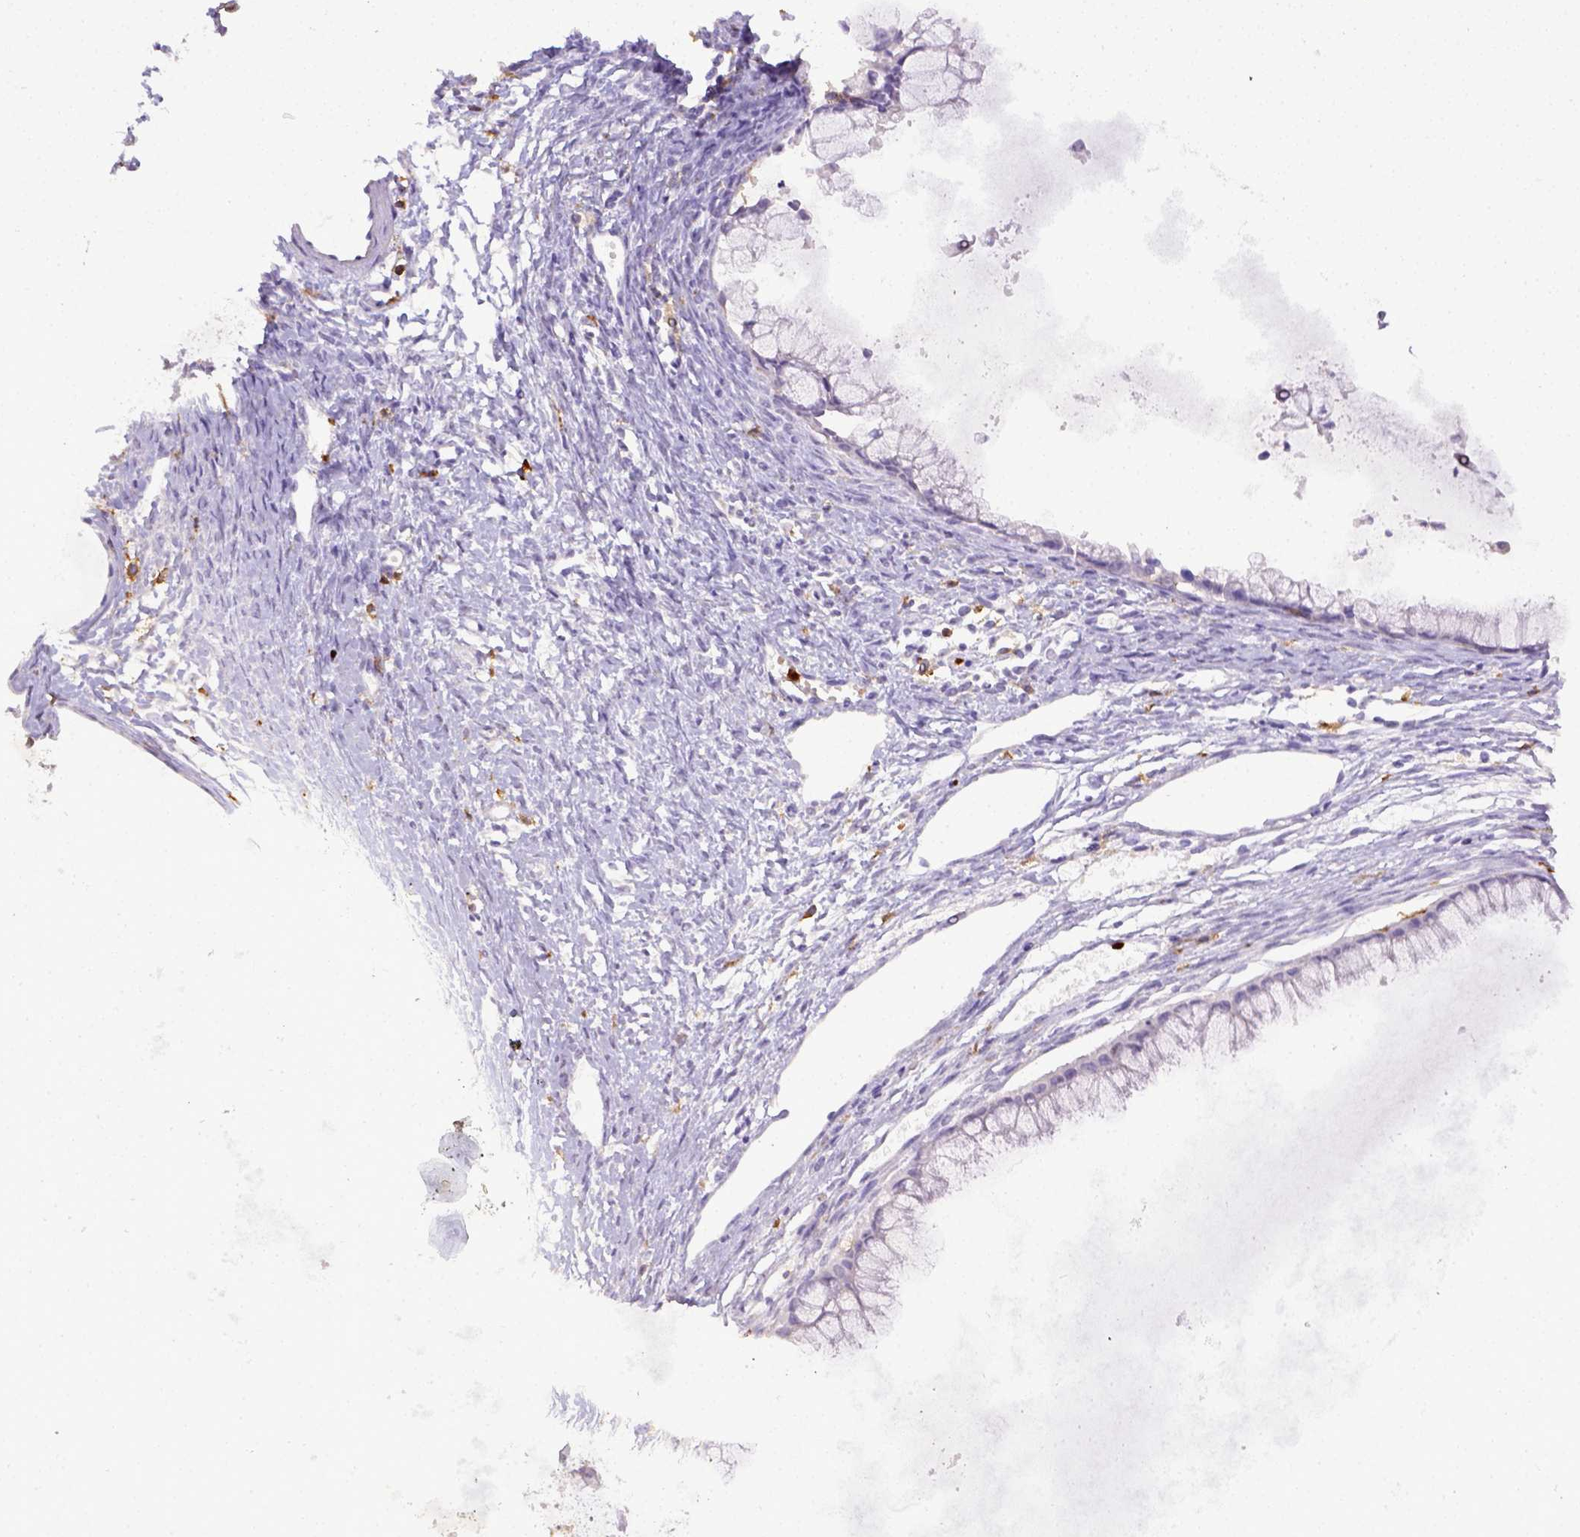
{"staining": {"intensity": "negative", "quantity": "none", "location": "none"}, "tissue": "ovarian cancer", "cell_type": "Tumor cells", "image_type": "cancer", "snomed": [{"axis": "morphology", "description": "Cystadenocarcinoma, mucinous, NOS"}, {"axis": "topography", "description": "Ovary"}], "caption": "An immunohistochemistry (IHC) micrograph of ovarian cancer (mucinous cystadenocarcinoma) is shown. There is no staining in tumor cells of ovarian cancer (mucinous cystadenocarcinoma). (Stains: DAB immunohistochemistry with hematoxylin counter stain, Microscopy: brightfield microscopy at high magnification).", "gene": "ITGAM", "patient": {"sex": "female", "age": 41}}